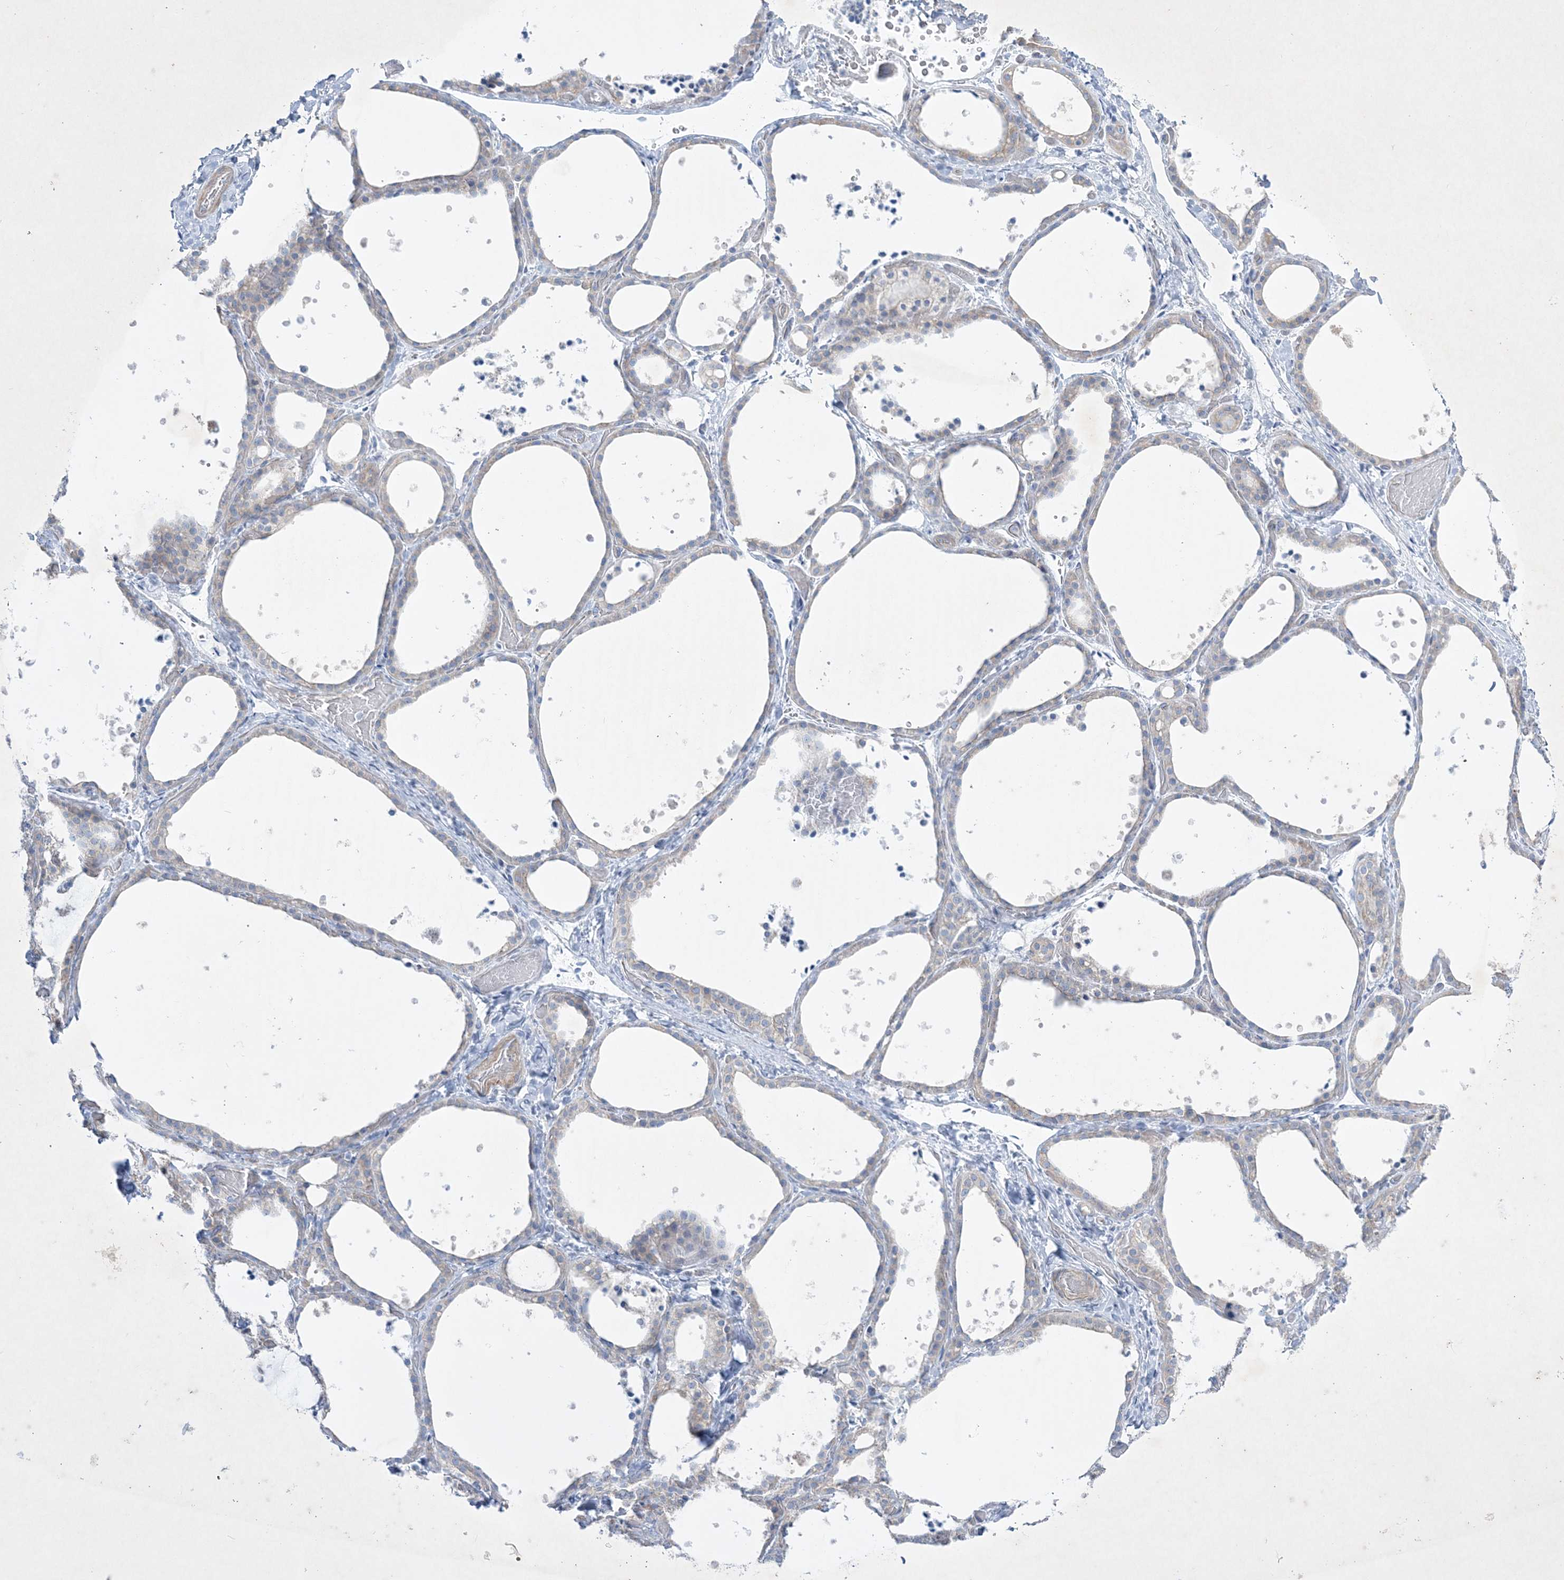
{"staining": {"intensity": "weak", "quantity": "<25%", "location": "cytoplasmic/membranous"}, "tissue": "thyroid gland", "cell_type": "Glandular cells", "image_type": "normal", "snomed": [{"axis": "morphology", "description": "Normal tissue, NOS"}, {"axis": "topography", "description": "Thyroid gland"}], "caption": "DAB (3,3'-diaminobenzidine) immunohistochemical staining of normal human thyroid gland exhibits no significant staining in glandular cells. The staining was performed using DAB (3,3'-diaminobenzidine) to visualize the protein expression in brown, while the nuclei were stained in blue with hematoxylin (Magnification: 20x).", "gene": "FARSB", "patient": {"sex": "female", "age": 44}}